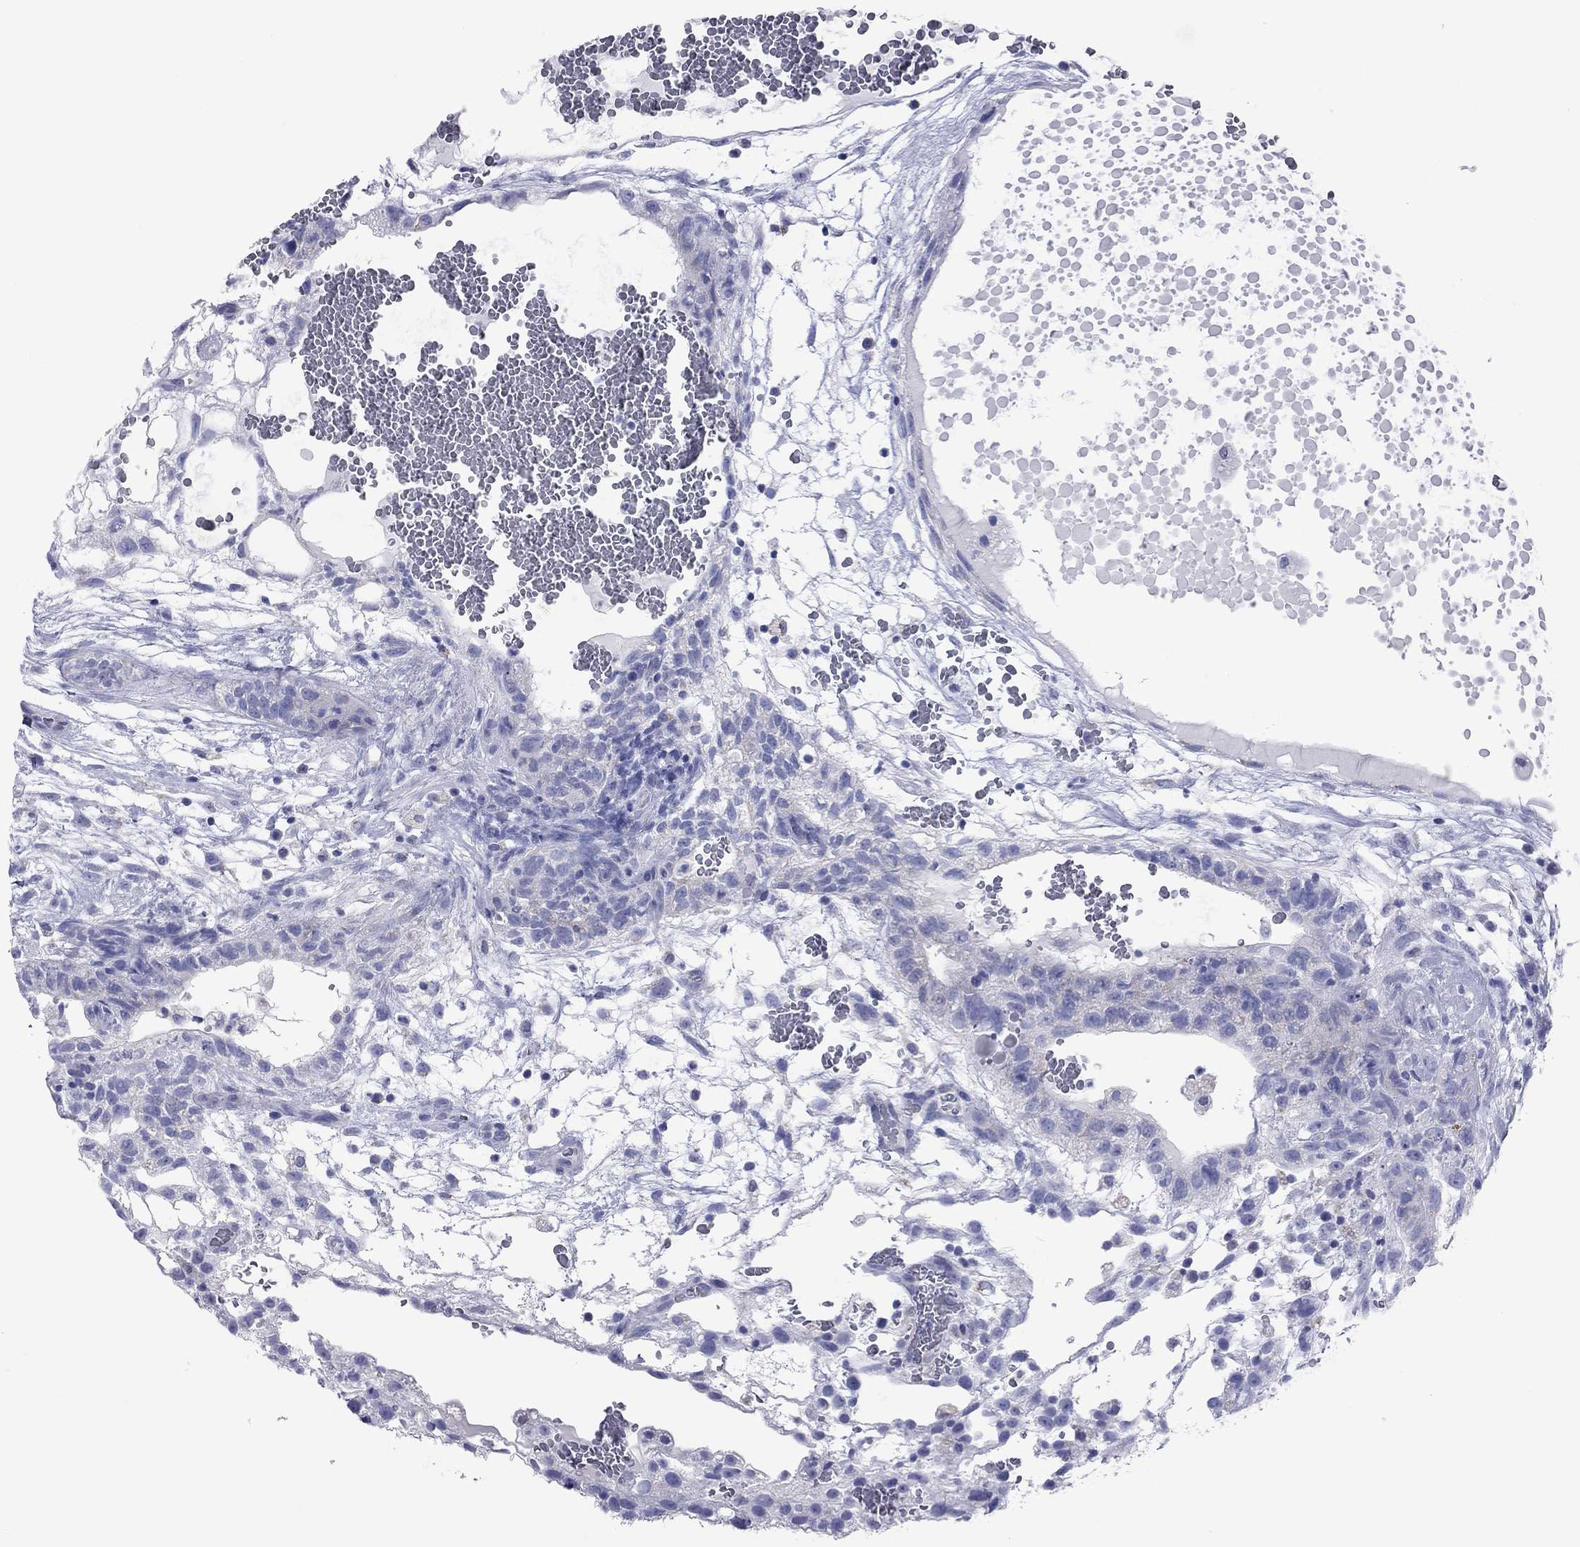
{"staining": {"intensity": "negative", "quantity": "none", "location": "none"}, "tissue": "testis cancer", "cell_type": "Tumor cells", "image_type": "cancer", "snomed": [{"axis": "morphology", "description": "Normal tissue, NOS"}, {"axis": "morphology", "description": "Carcinoma, Embryonal, NOS"}, {"axis": "topography", "description": "Testis"}], "caption": "Immunohistochemical staining of human embryonal carcinoma (testis) displays no significant staining in tumor cells.", "gene": "VSIG10", "patient": {"sex": "male", "age": 32}}